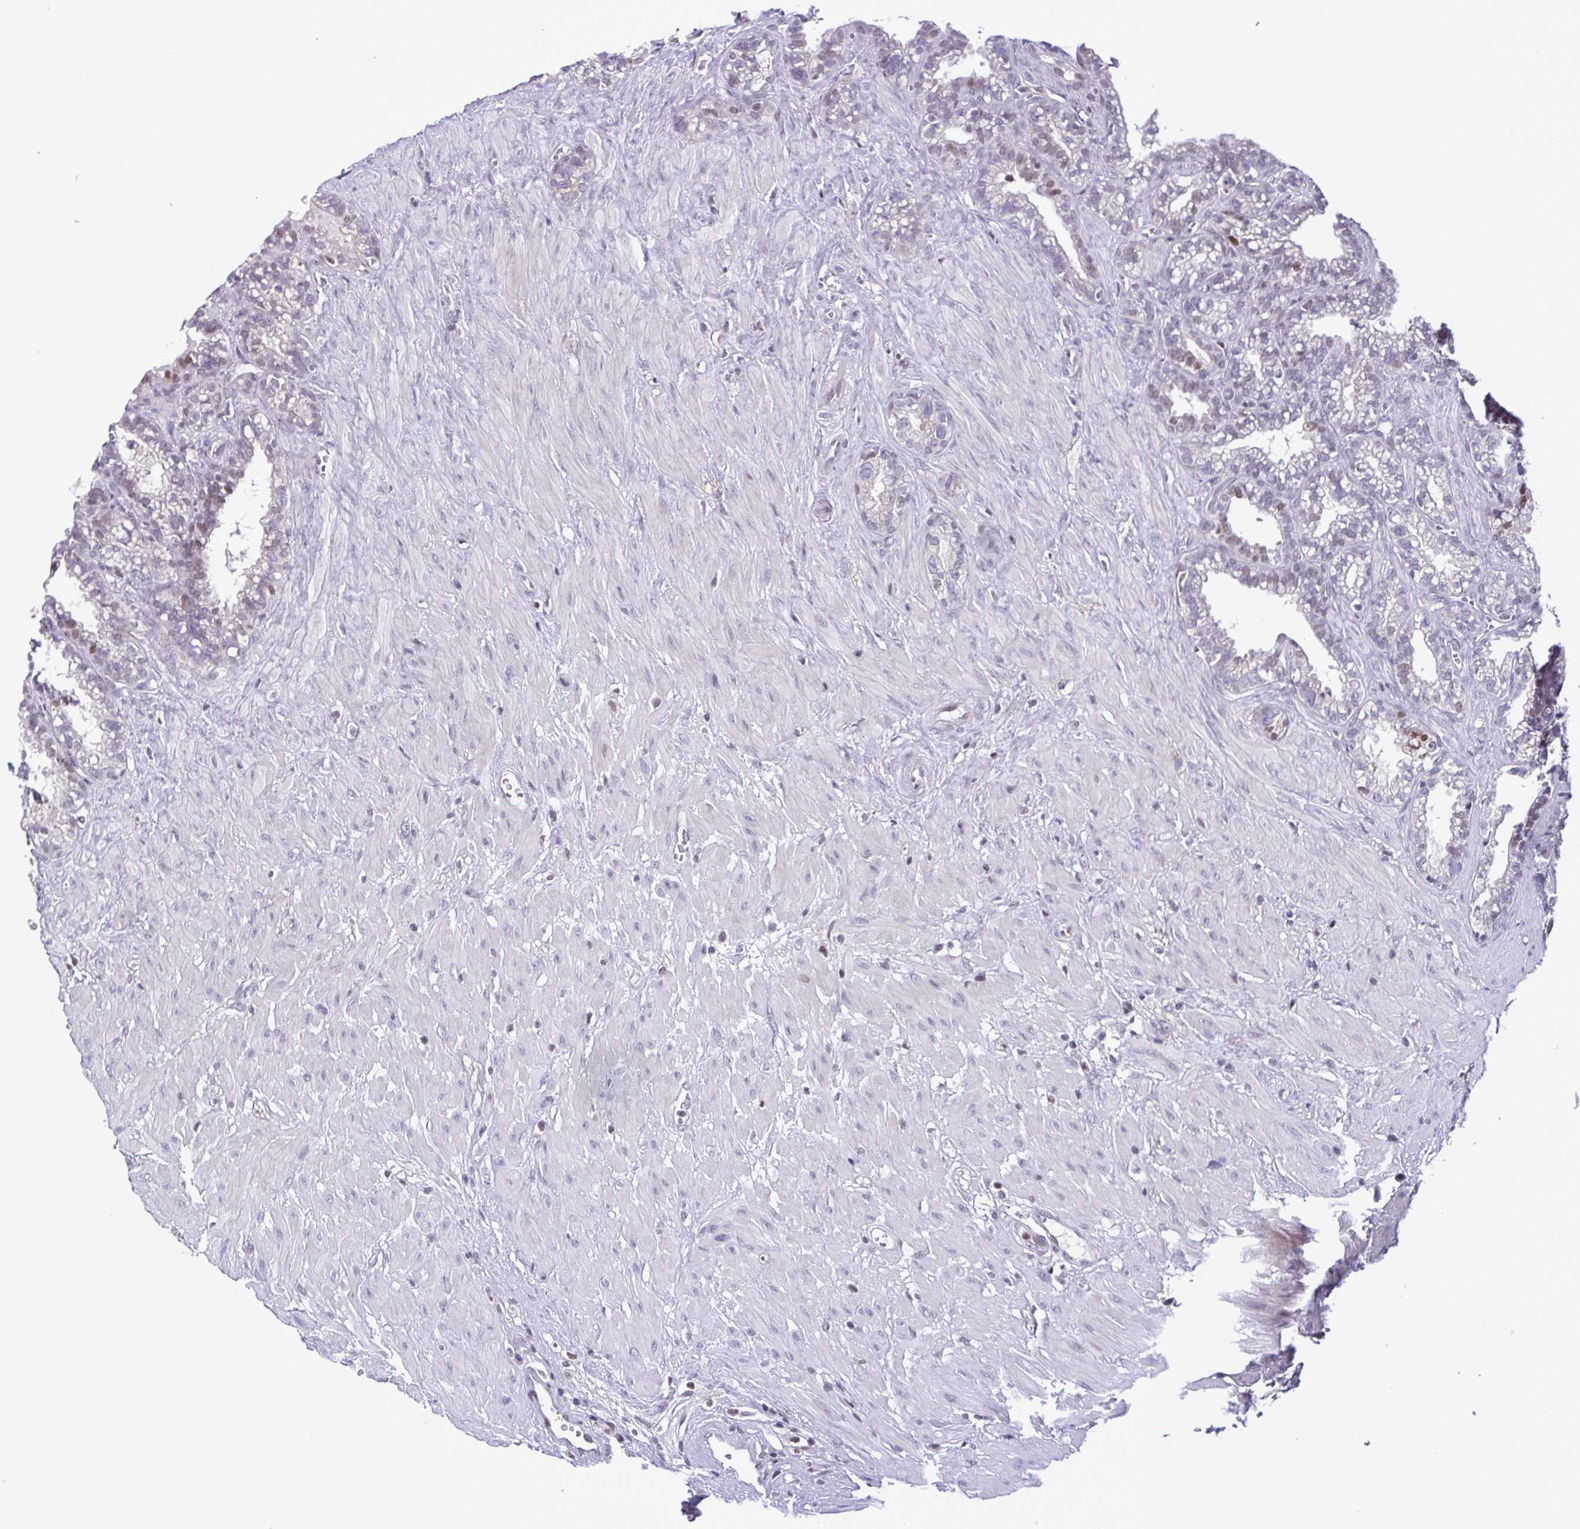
{"staining": {"intensity": "negative", "quantity": "none", "location": "none"}, "tissue": "seminal vesicle", "cell_type": "Glandular cells", "image_type": "normal", "snomed": [{"axis": "morphology", "description": "Normal tissue, NOS"}, {"axis": "topography", "description": "Seminal veicle"}], "caption": "Glandular cells show no significant expression in benign seminal vesicle. Nuclei are stained in blue.", "gene": "IRF1", "patient": {"sex": "male", "age": 76}}